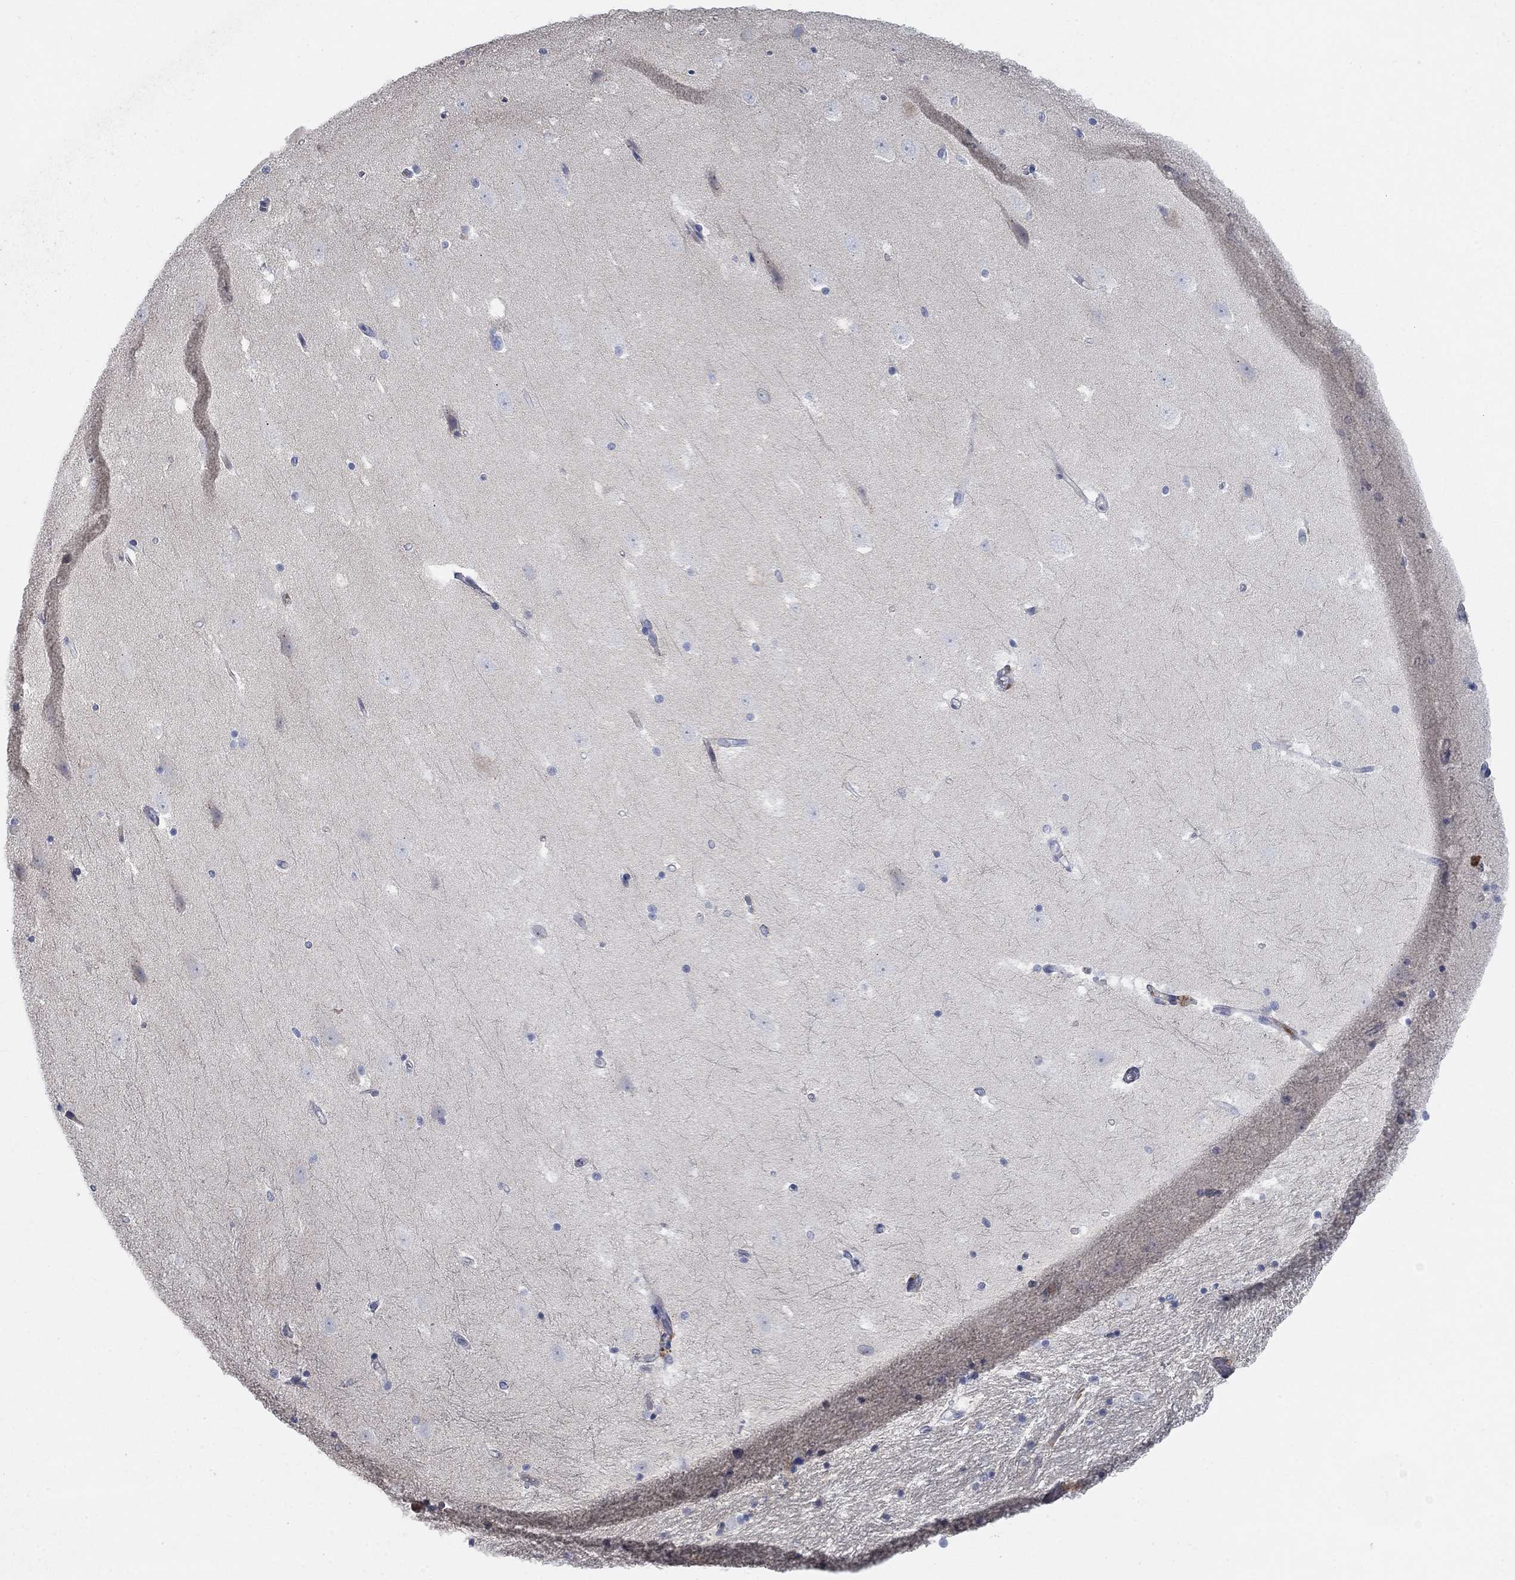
{"staining": {"intensity": "negative", "quantity": "none", "location": "none"}, "tissue": "hippocampus", "cell_type": "Glial cells", "image_type": "normal", "snomed": [{"axis": "morphology", "description": "Normal tissue, NOS"}, {"axis": "topography", "description": "Hippocampus"}], "caption": "Hippocampus stained for a protein using immunohistochemistry shows no positivity glial cells.", "gene": "TMEM249", "patient": {"sex": "male", "age": 49}}